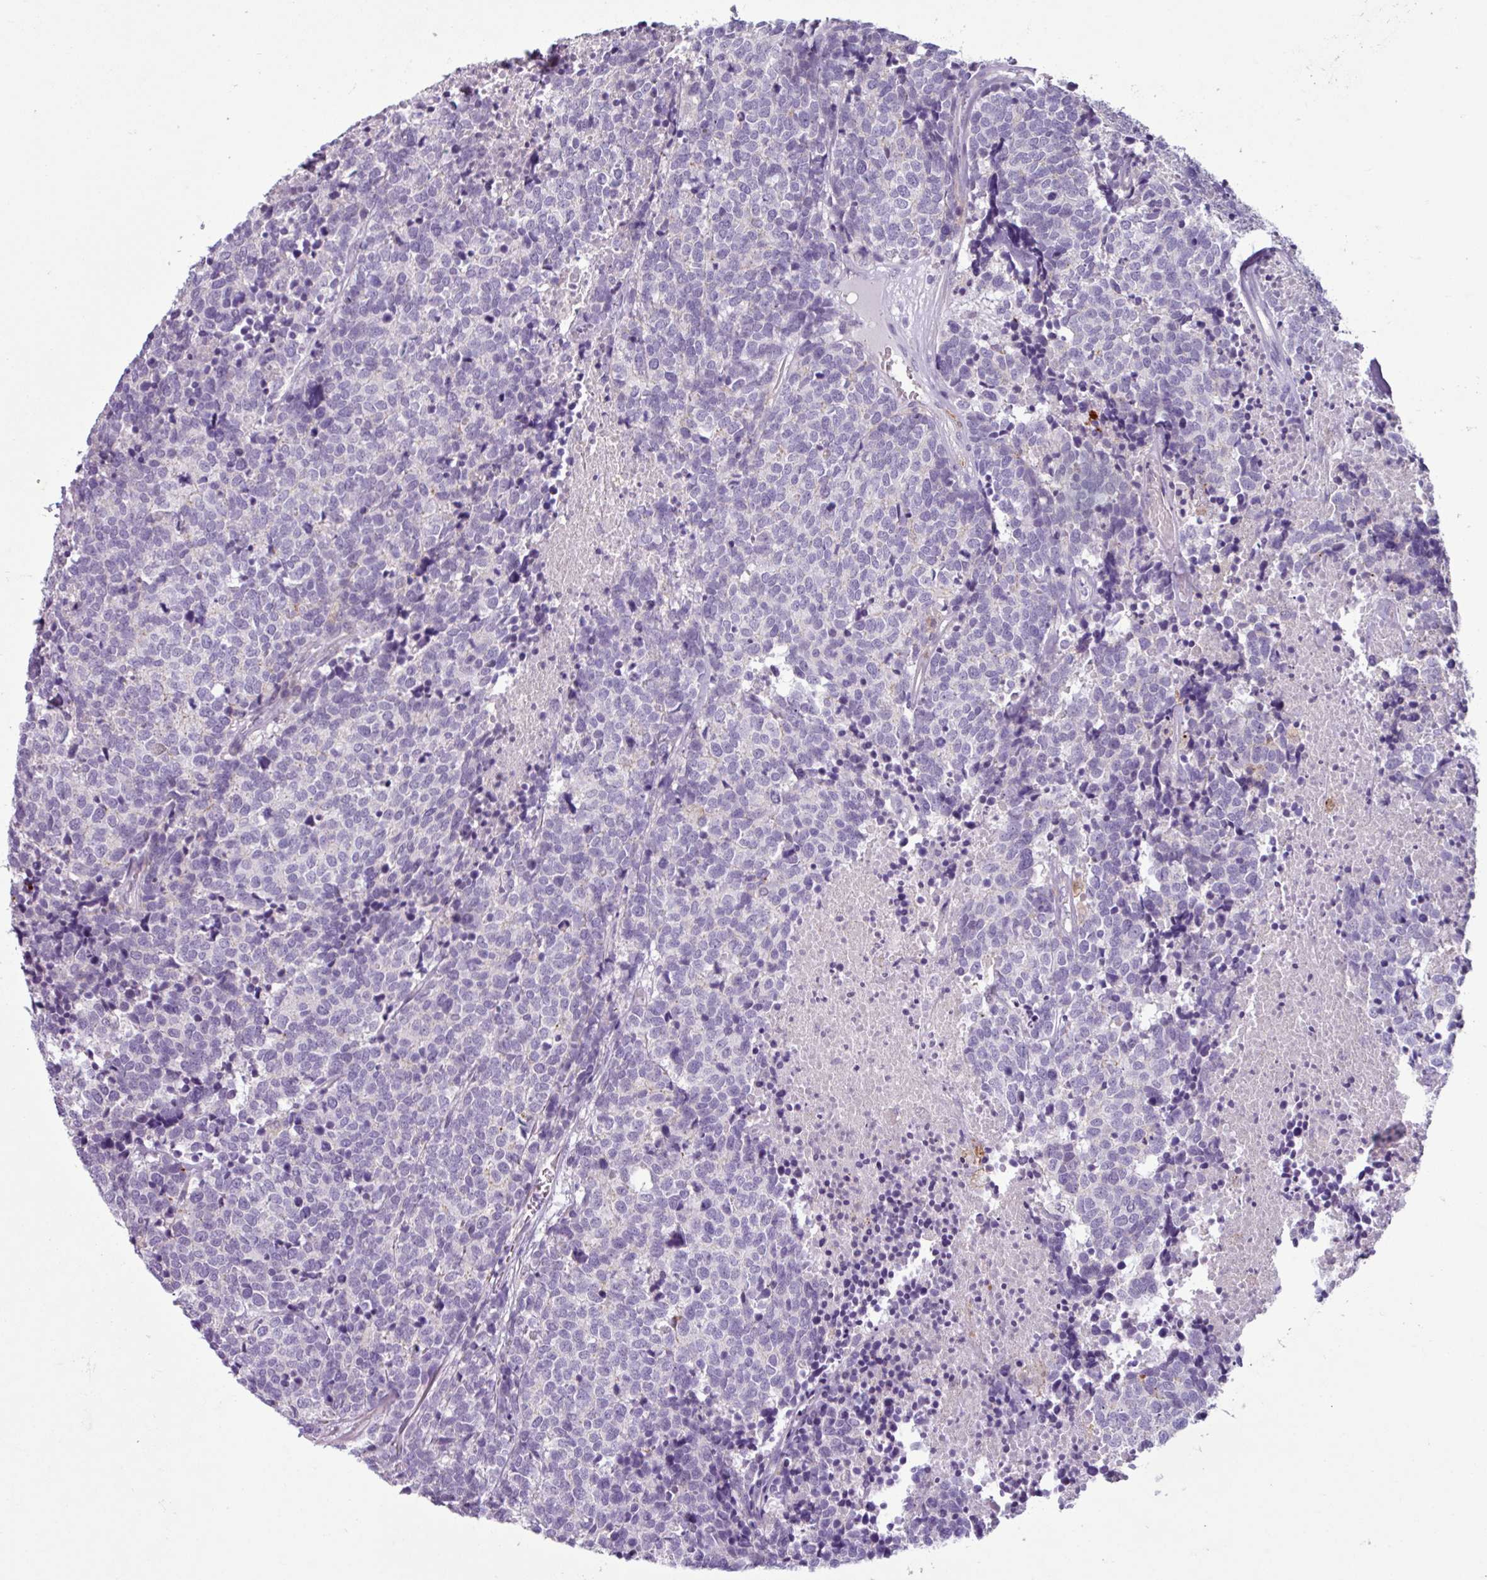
{"staining": {"intensity": "negative", "quantity": "none", "location": "none"}, "tissue": "carcinoid", "cell_type": "Tumor cells", "image_type": "cancer", "snomed": [{"axis": "morphology", "description": "Carcinoid, malignant, NOS"}, {"axis": "topography", "description": "Skin"}], "caption": "Immunohistochemical staining of human carcinoid (malignant) demonstrates no significant positivity in tumor cells.", "gene": "C9orf24", "patient": {"sex": "female", "age": 79}}